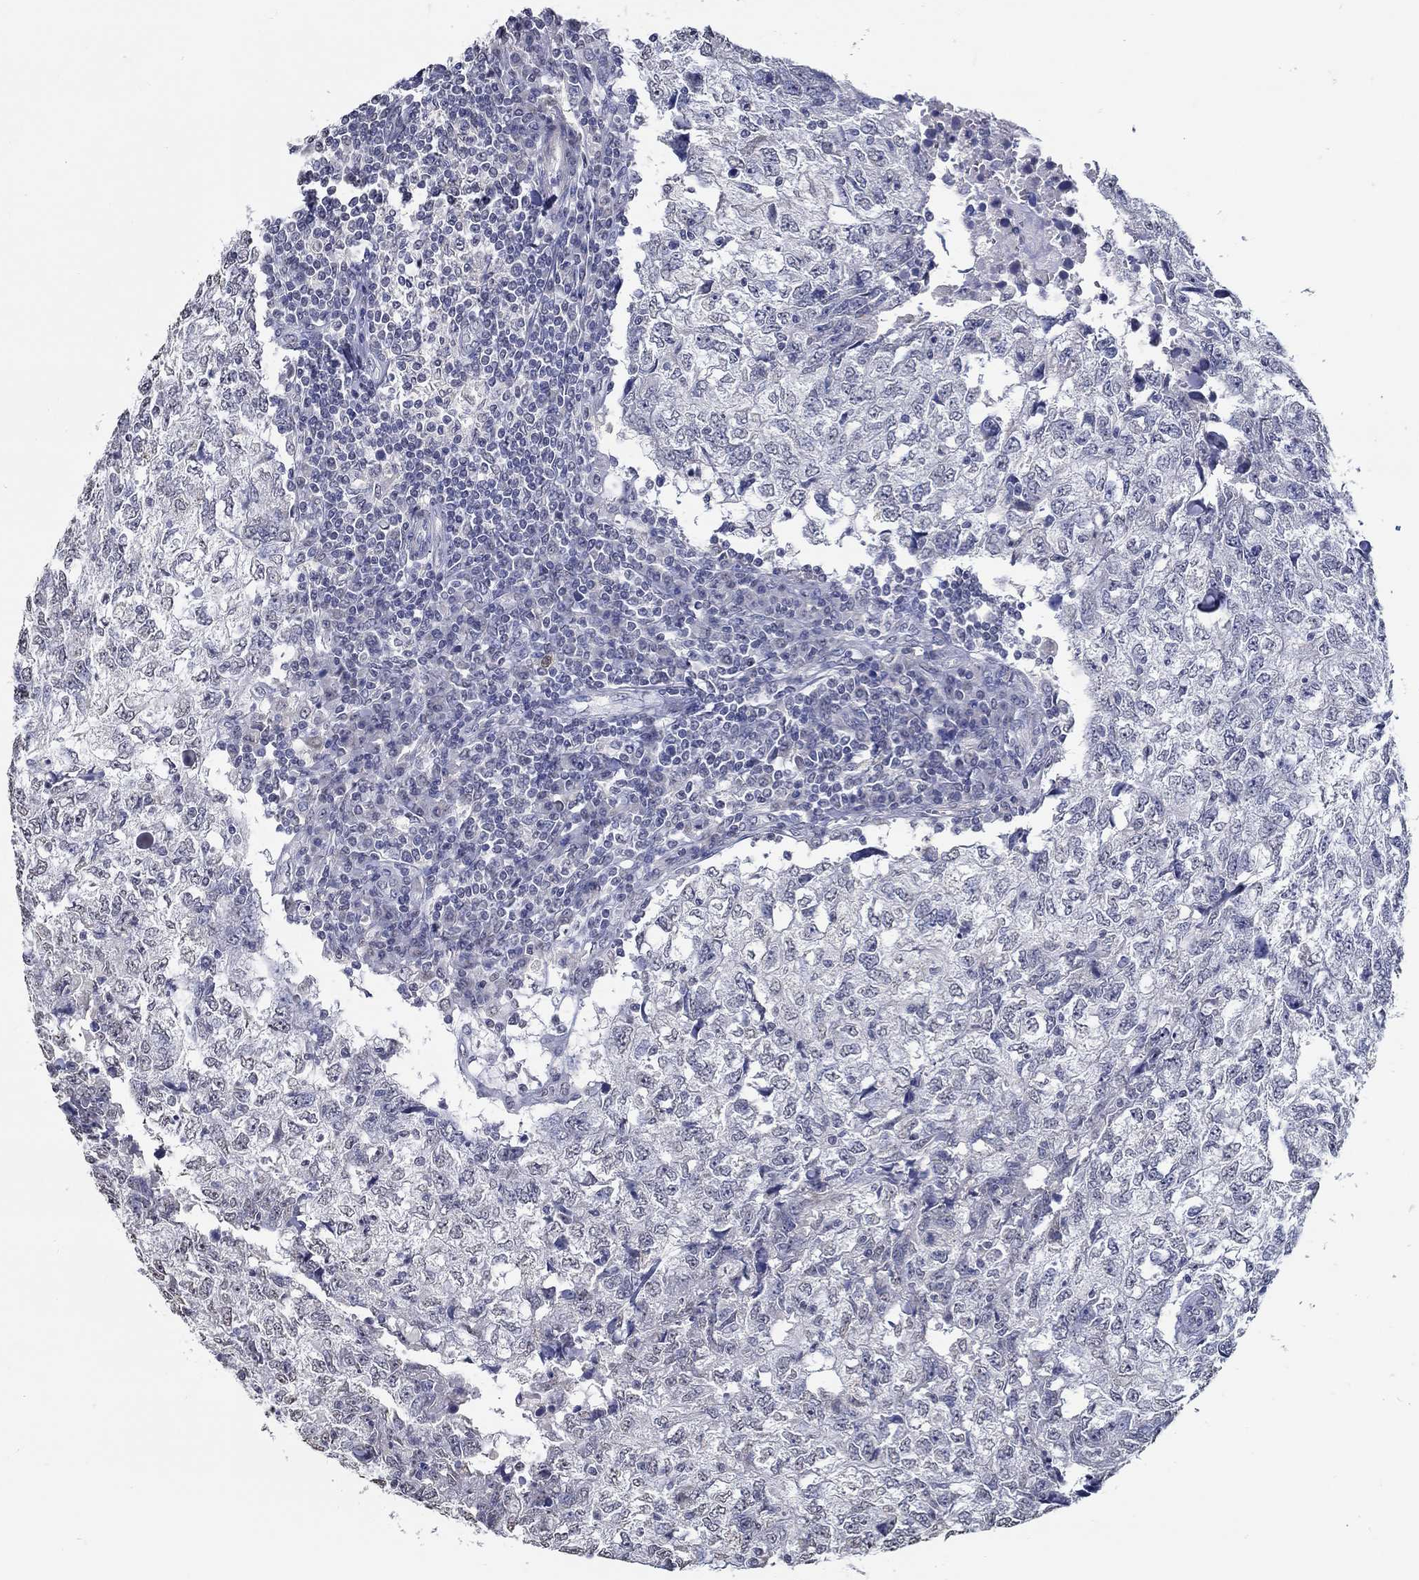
{"staining": {"intensity": "negative", "quantity": "none", "location": "none"}, "tissue": "breast cancer", "cell_type": "Tumor cells", "image_type": "cancer", "snomed": [{"axis": "morphology", "description": "Duct carcinoma"}, {"axis": "topography", "description": "Breast"}], "caption": "Tumor cells are negative for protein expression in human intraductal carcinoma (breast).", "gene": "PDE1B", "patient": {"sex": "female", "age": 30}}